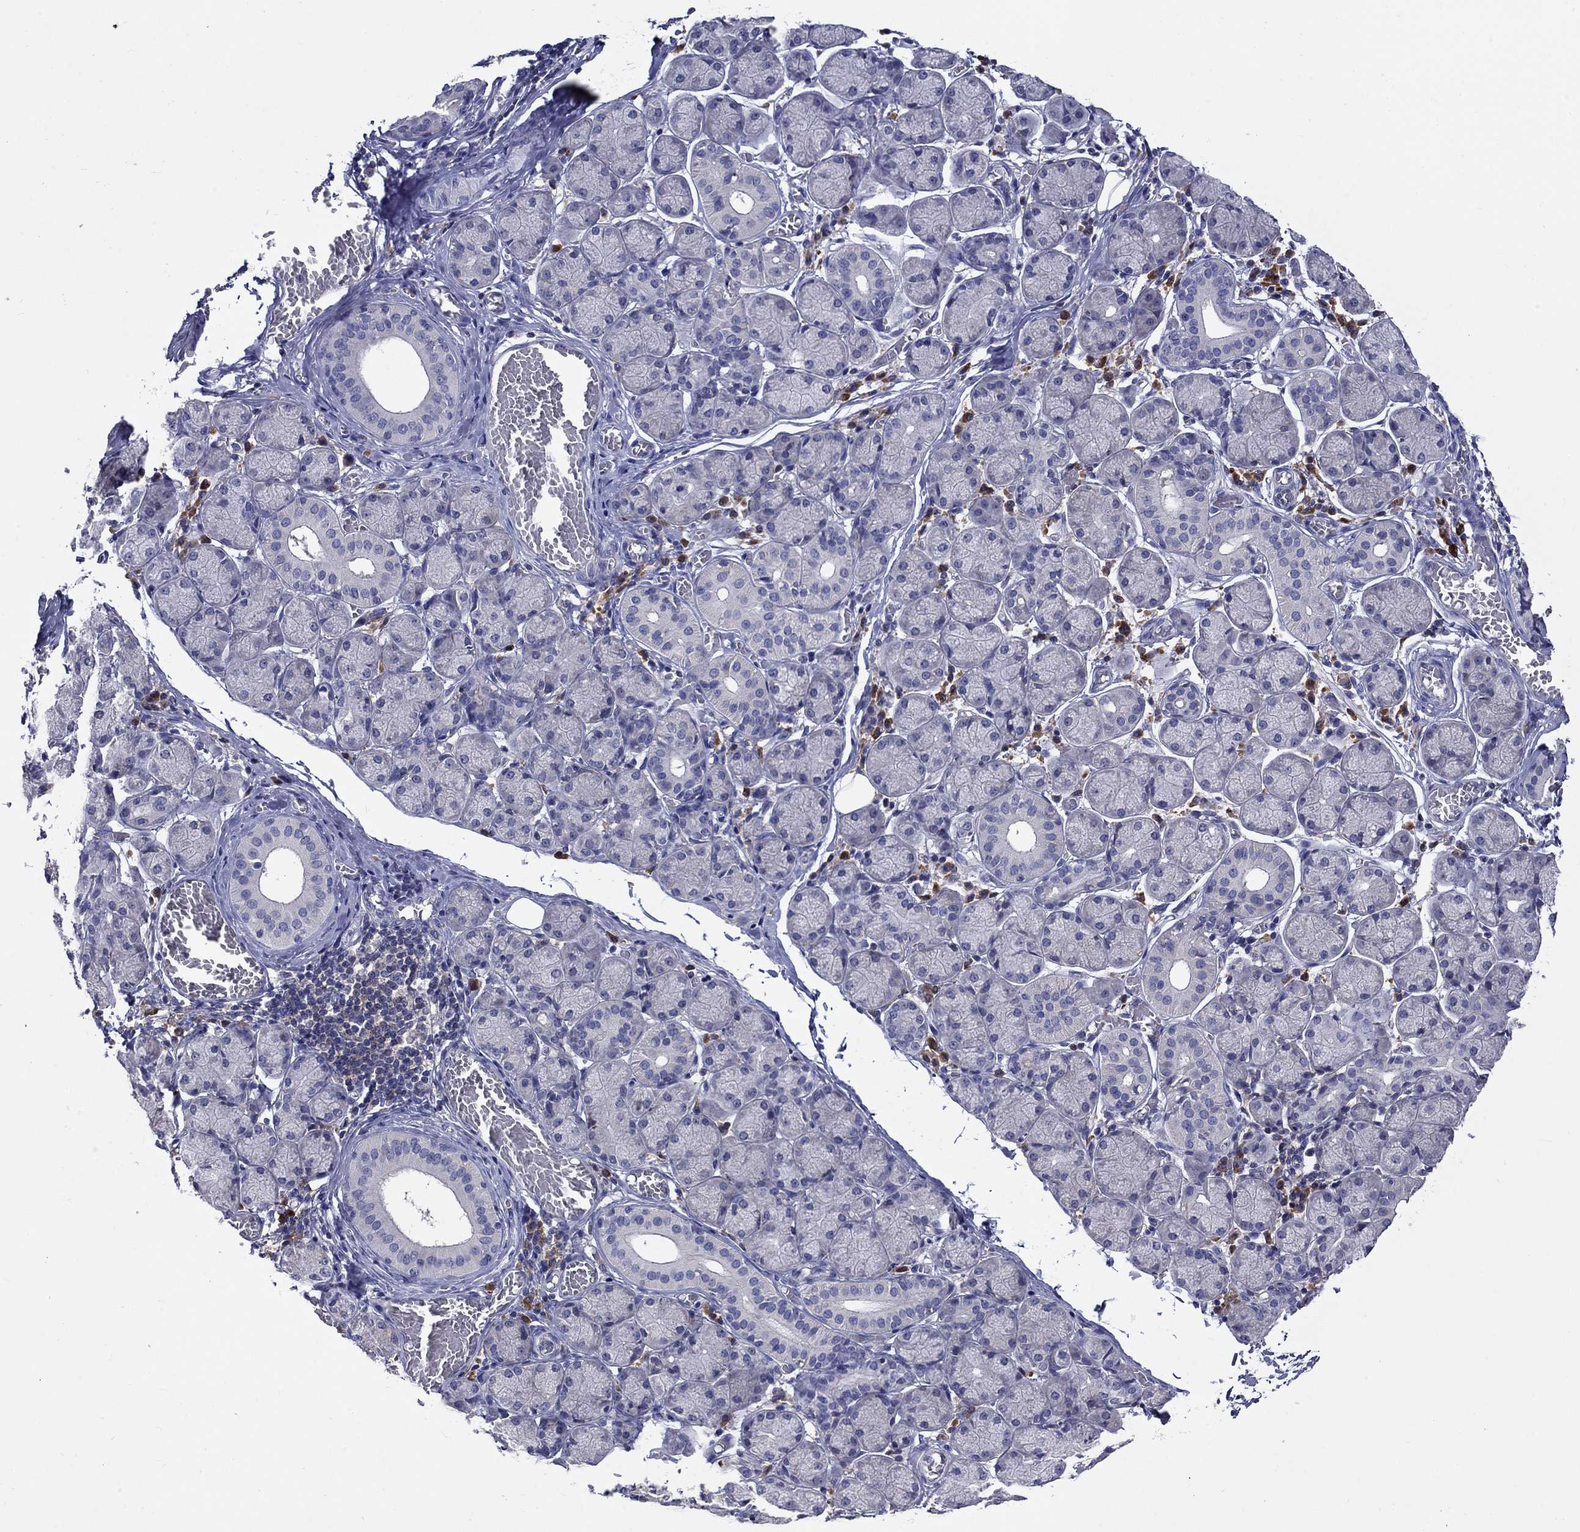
{"staining": {"intensity": "negative", "quantity": "none", "location": "none"}, "tissue": "salivary gland", "cell_type": "Glandular cells", "image_type": "normal", "snomed": [{"axis": "morphology", "description": "Normal tissue, NOS"}, {"axis": "topography", "description": "Salivary gland"}, {"axis": "topography", "description": "Peripheral nerve tissue"}], "caption": "A micrograph of salivary gland stained for a protein shows no brown staining in glandular cells.", "gene": "POU2F2", "patient": {"sex": "female", "age": 24}}